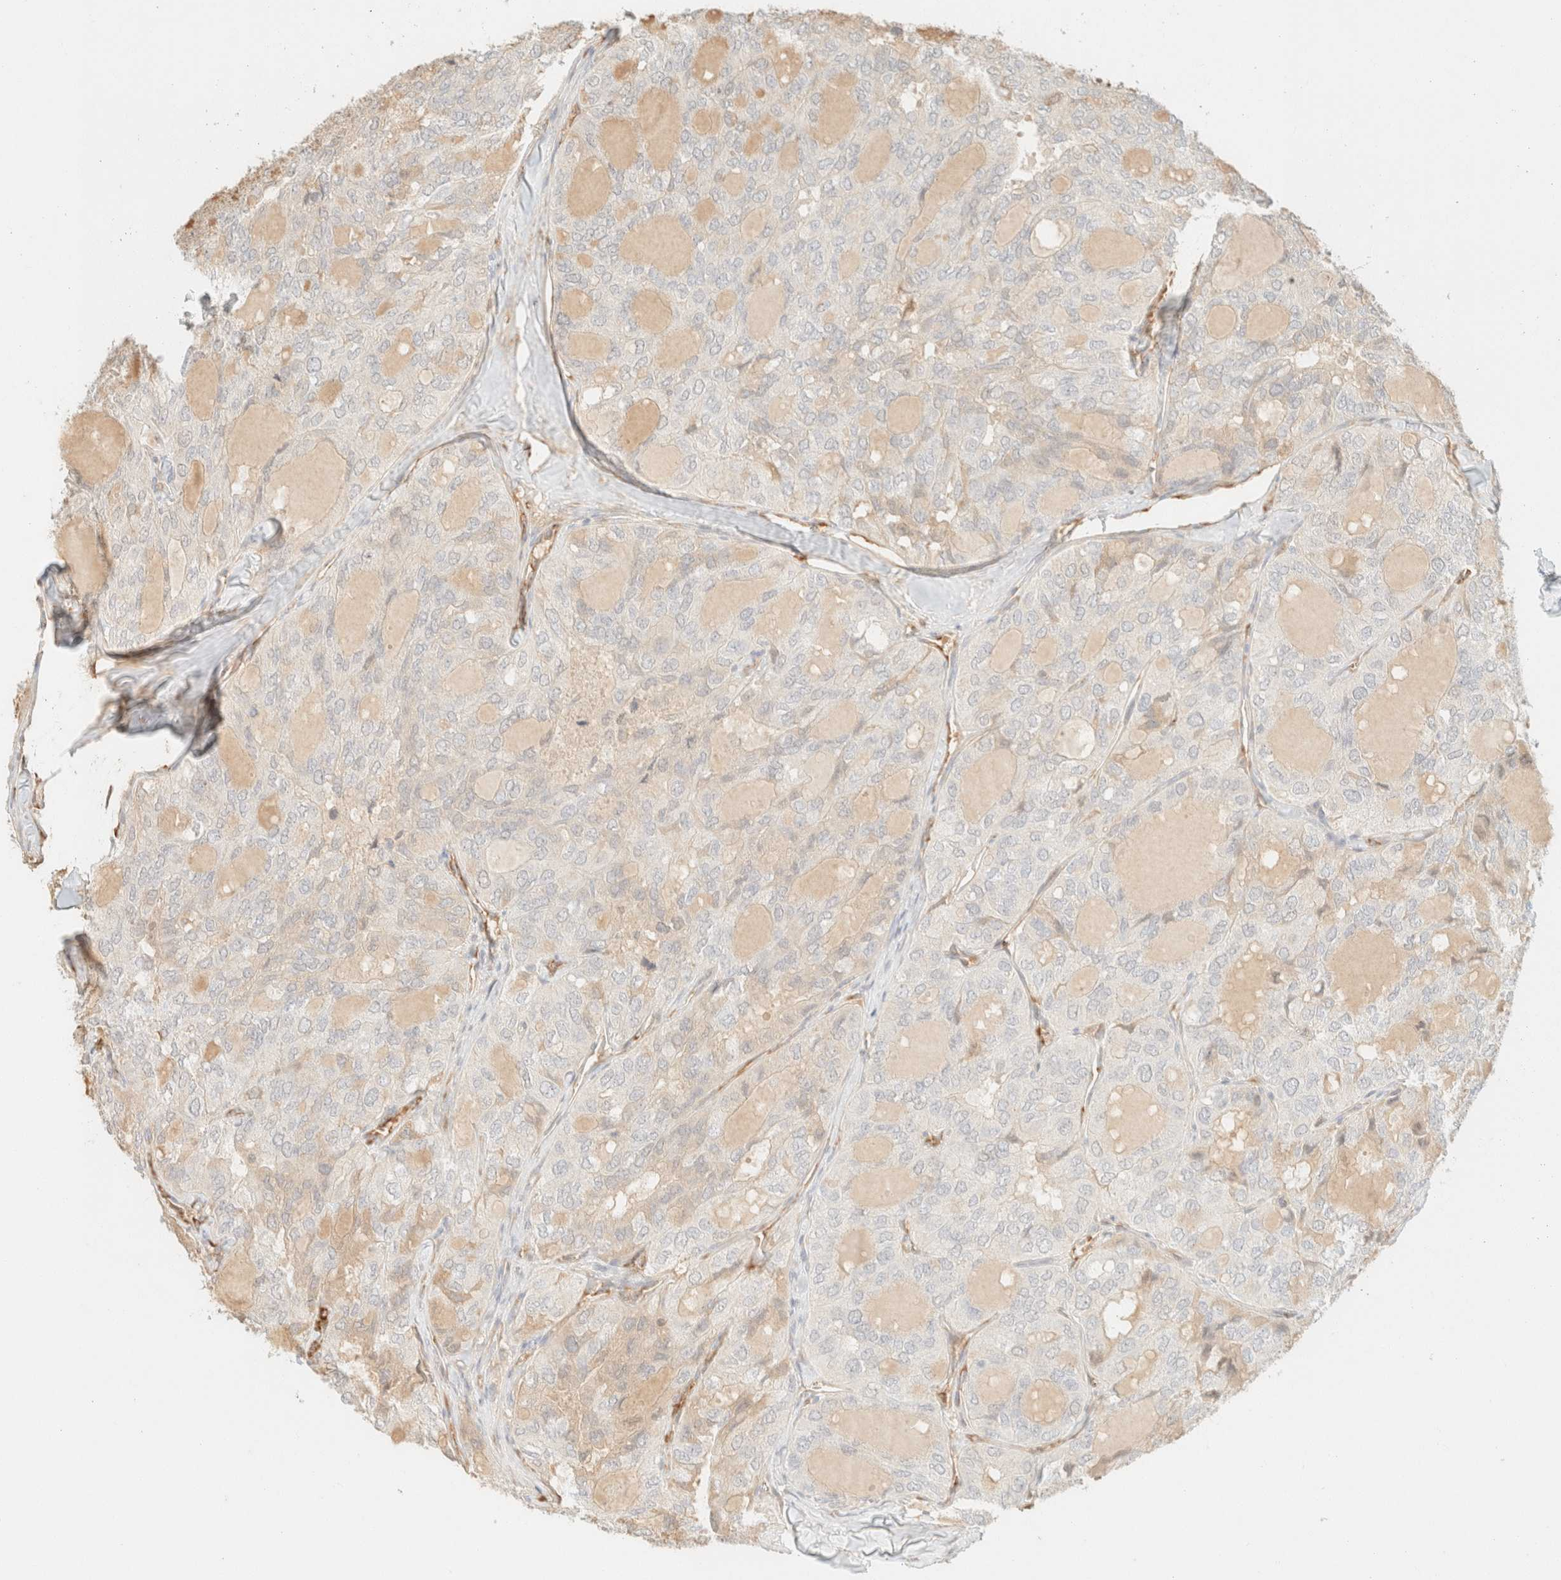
{"staining": {"intensity": "negative", "quantity": "none", "location": "none"}, "tissue": "thyroid cancer", "cell_type": "Tumor cells", "image_type": "cancer", "snomed": [{"axis": "morphology", "description": "Follicular adenoma carcinoma, NOS"}, {"axis": "topography", "description": "Thyroid gland"}], "caption": "A micrograph of thyroid follicular adenoma carcinoma stained for a protein exhibits no brown staining in tumor cells. Brightfield microscopy of IHC stained with DAB (3,3'-diaminobenzidine) (brown) and hematoxylin (blue), captured at high magnification.", "gene": "SPARCL1", "patient": {"sex": "male", "age": 75}}